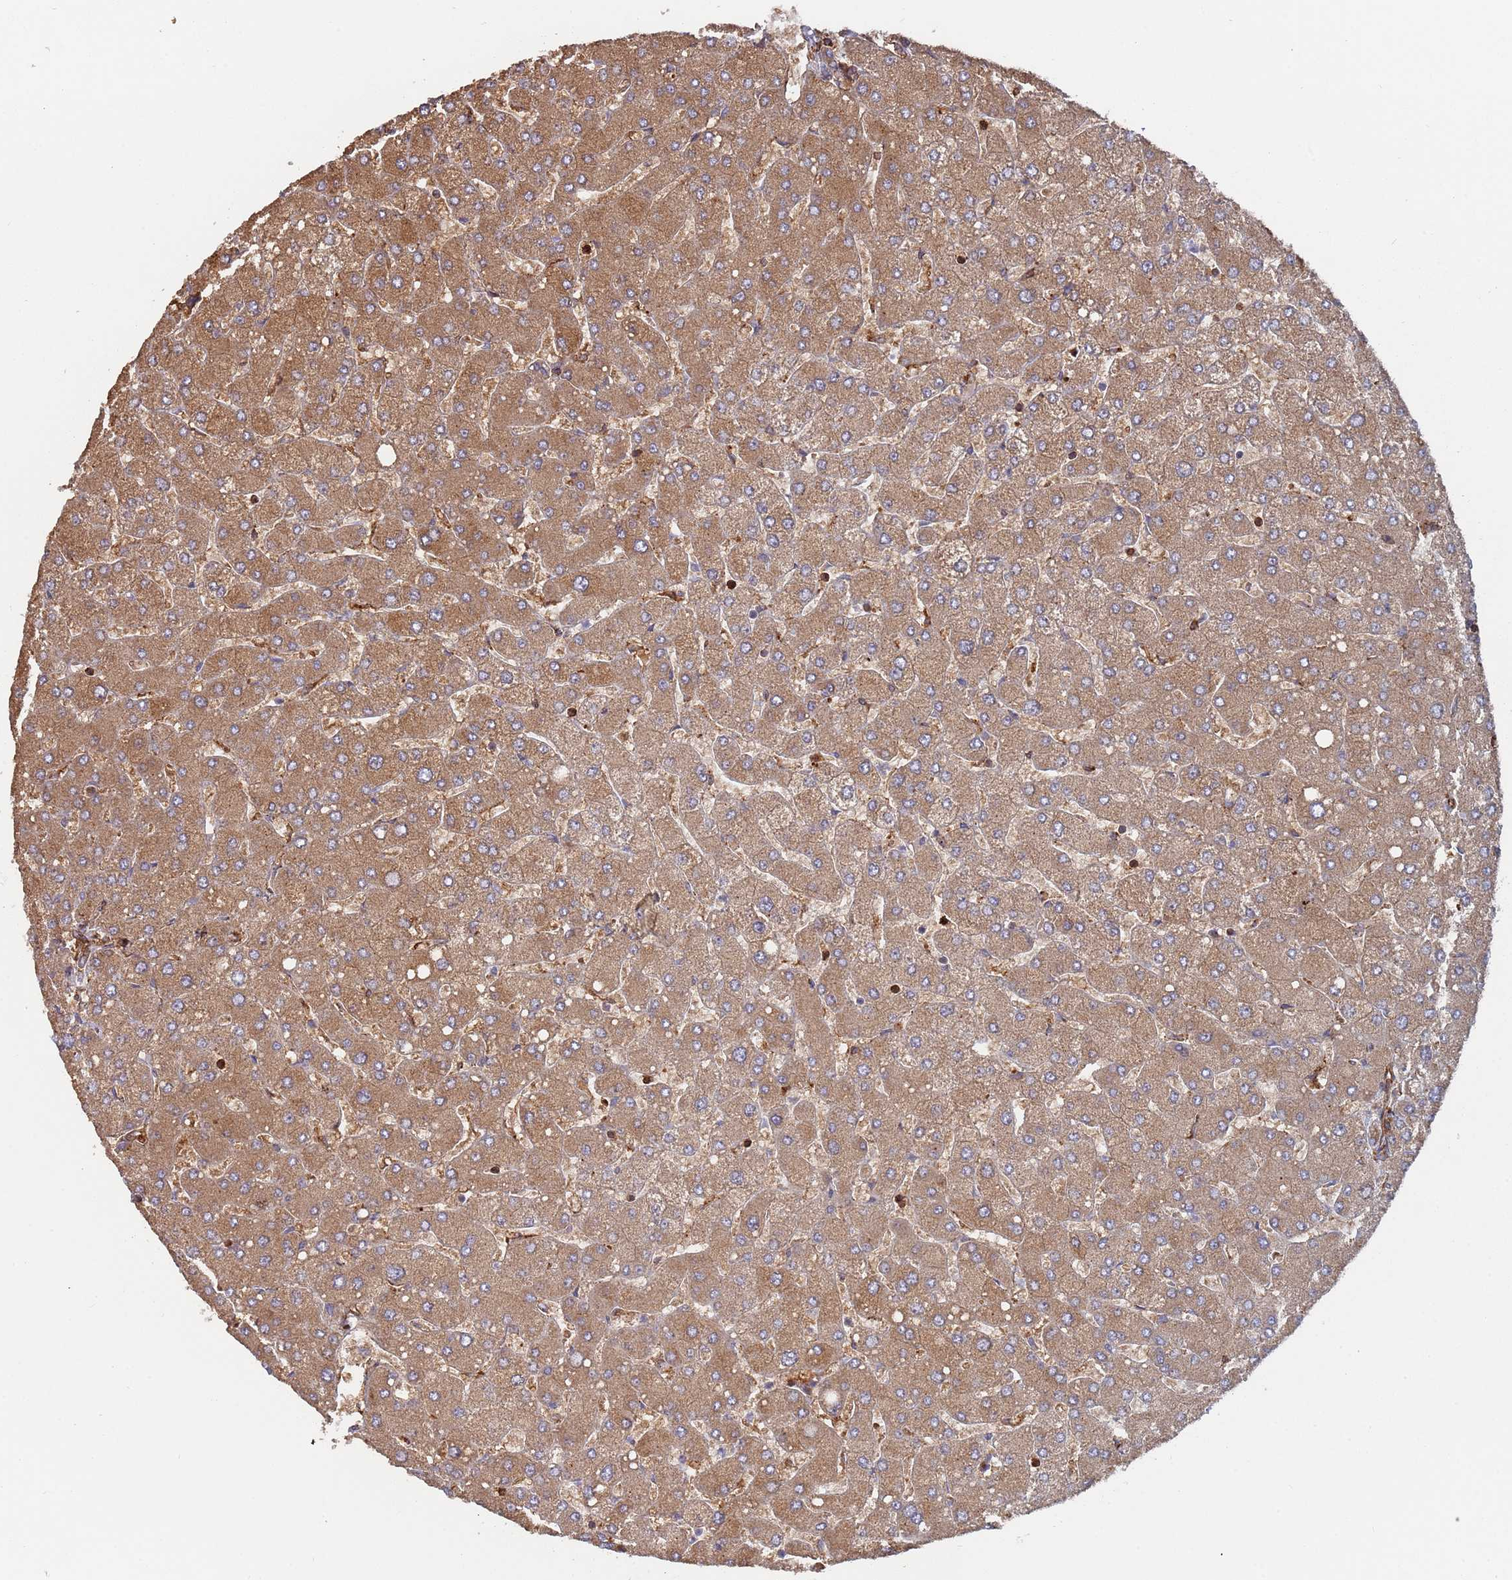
{"staining": {"intensity": "weak", "quantity": "<25%", "location": "cytoplasmic/membranous"}, "tissue": "liver", "cell_type": "Cholangiocytes", "image_type": "normal", "snomed": [{"axis": "morphology", "description": "Normal tissue, NOS"}, {"axis": "topography", "description": "Liver"}], "caption": "IHC histopathology image of benign liver: human liver stained with DAB displays no significant protein staining in cholangiocytes.", "gene": "MALRD1", "patient": {"sex": "male", "age": 55}}